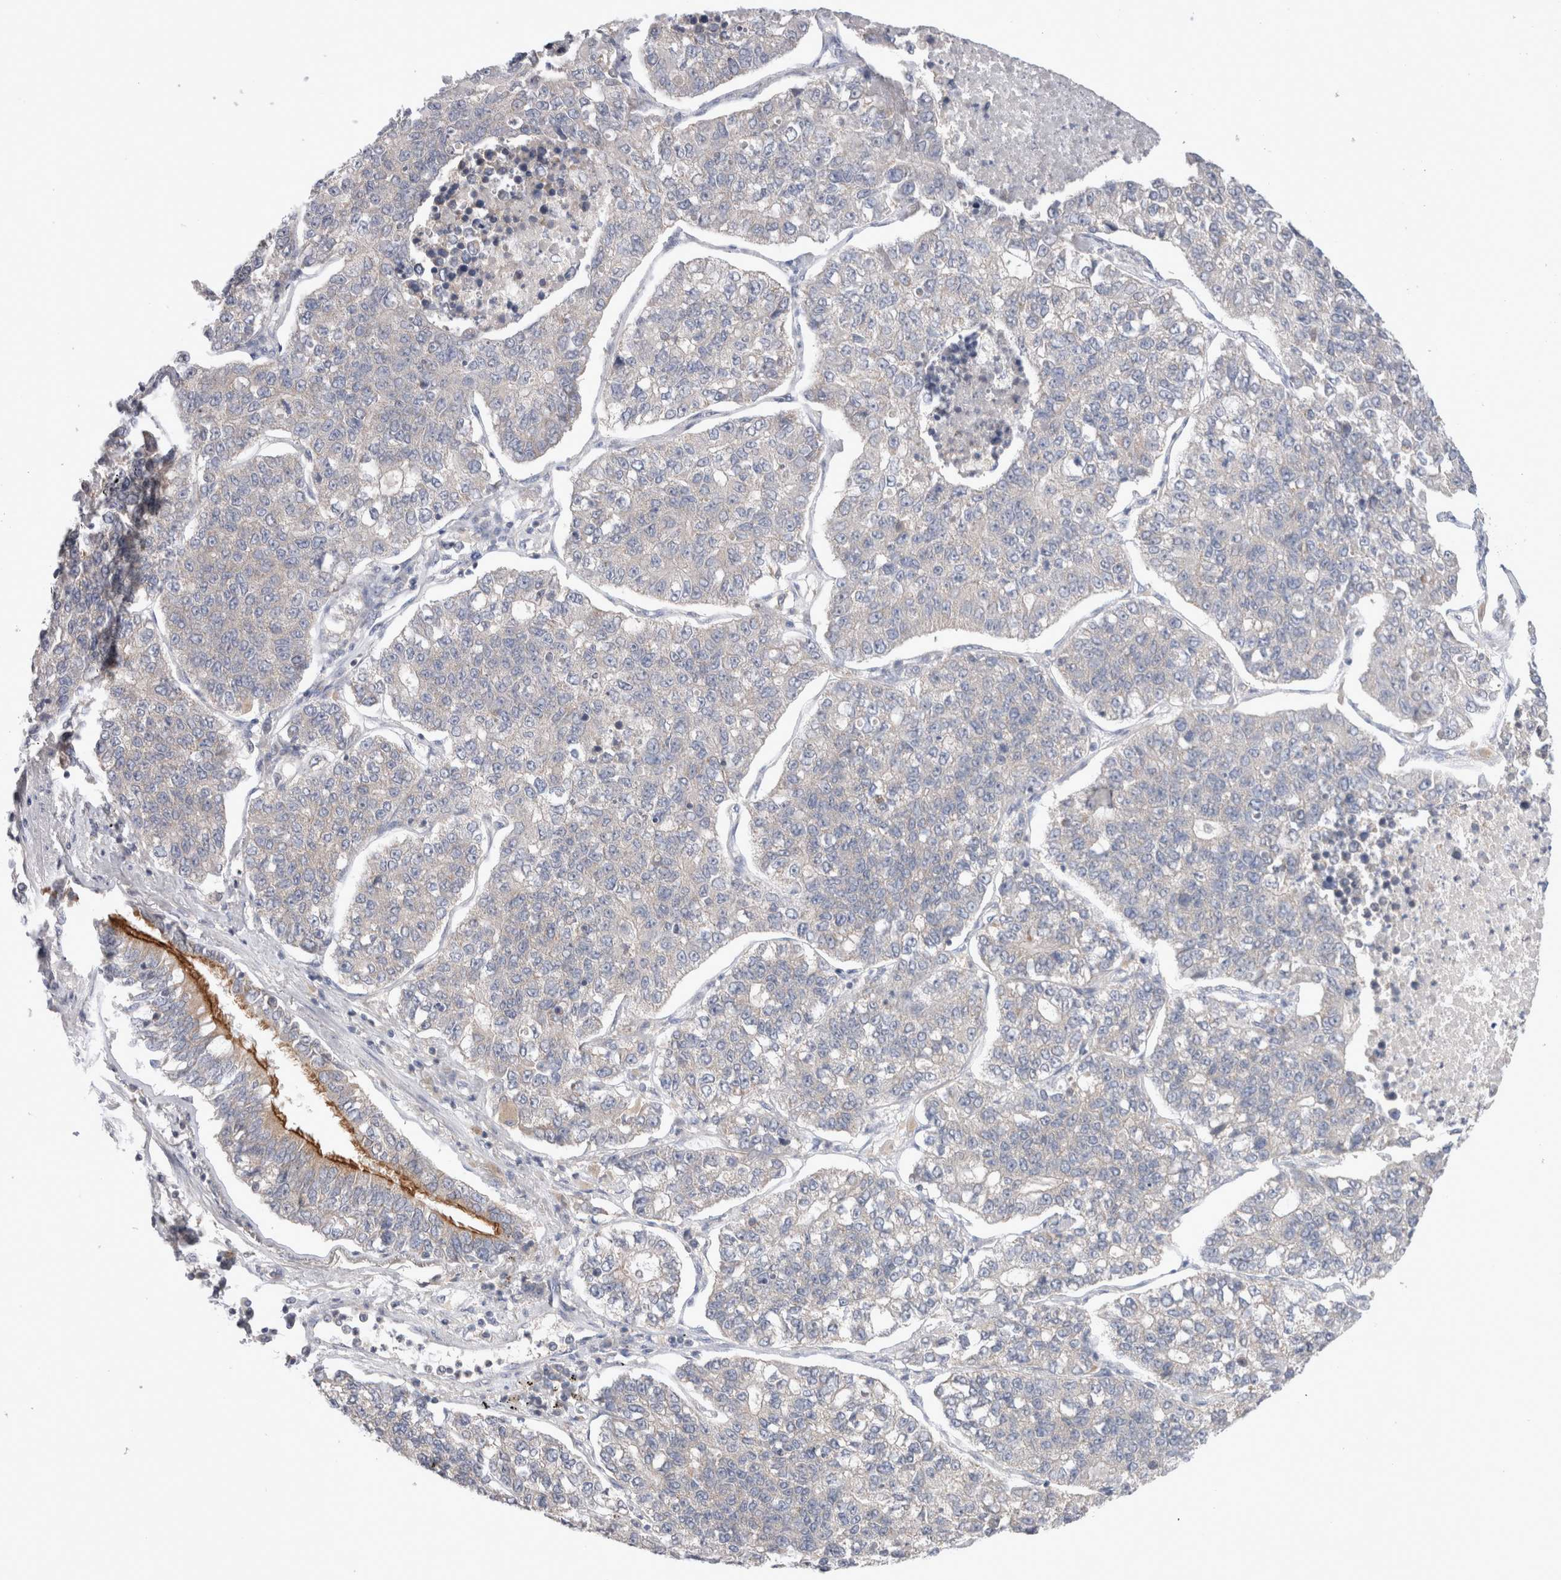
{"staining": {"intensity": "negative", "quantity": "none", "location": "none"}, "tissue": "lung cancer", "cell_type": "Tumor cells", "image_type": "cancer", "snomed": [{"axis": "morphology", "description": "Adenocarcinoma, NOS"}, {"axis": "topography", "description": "Lung"}], "caption": "Immunohistochemistry (IHC) of human adenocarcinoma (lung) displays no expression in tumor cells.", "gene": "IFT74", "patient": {"sex": "male", "age": 49}}